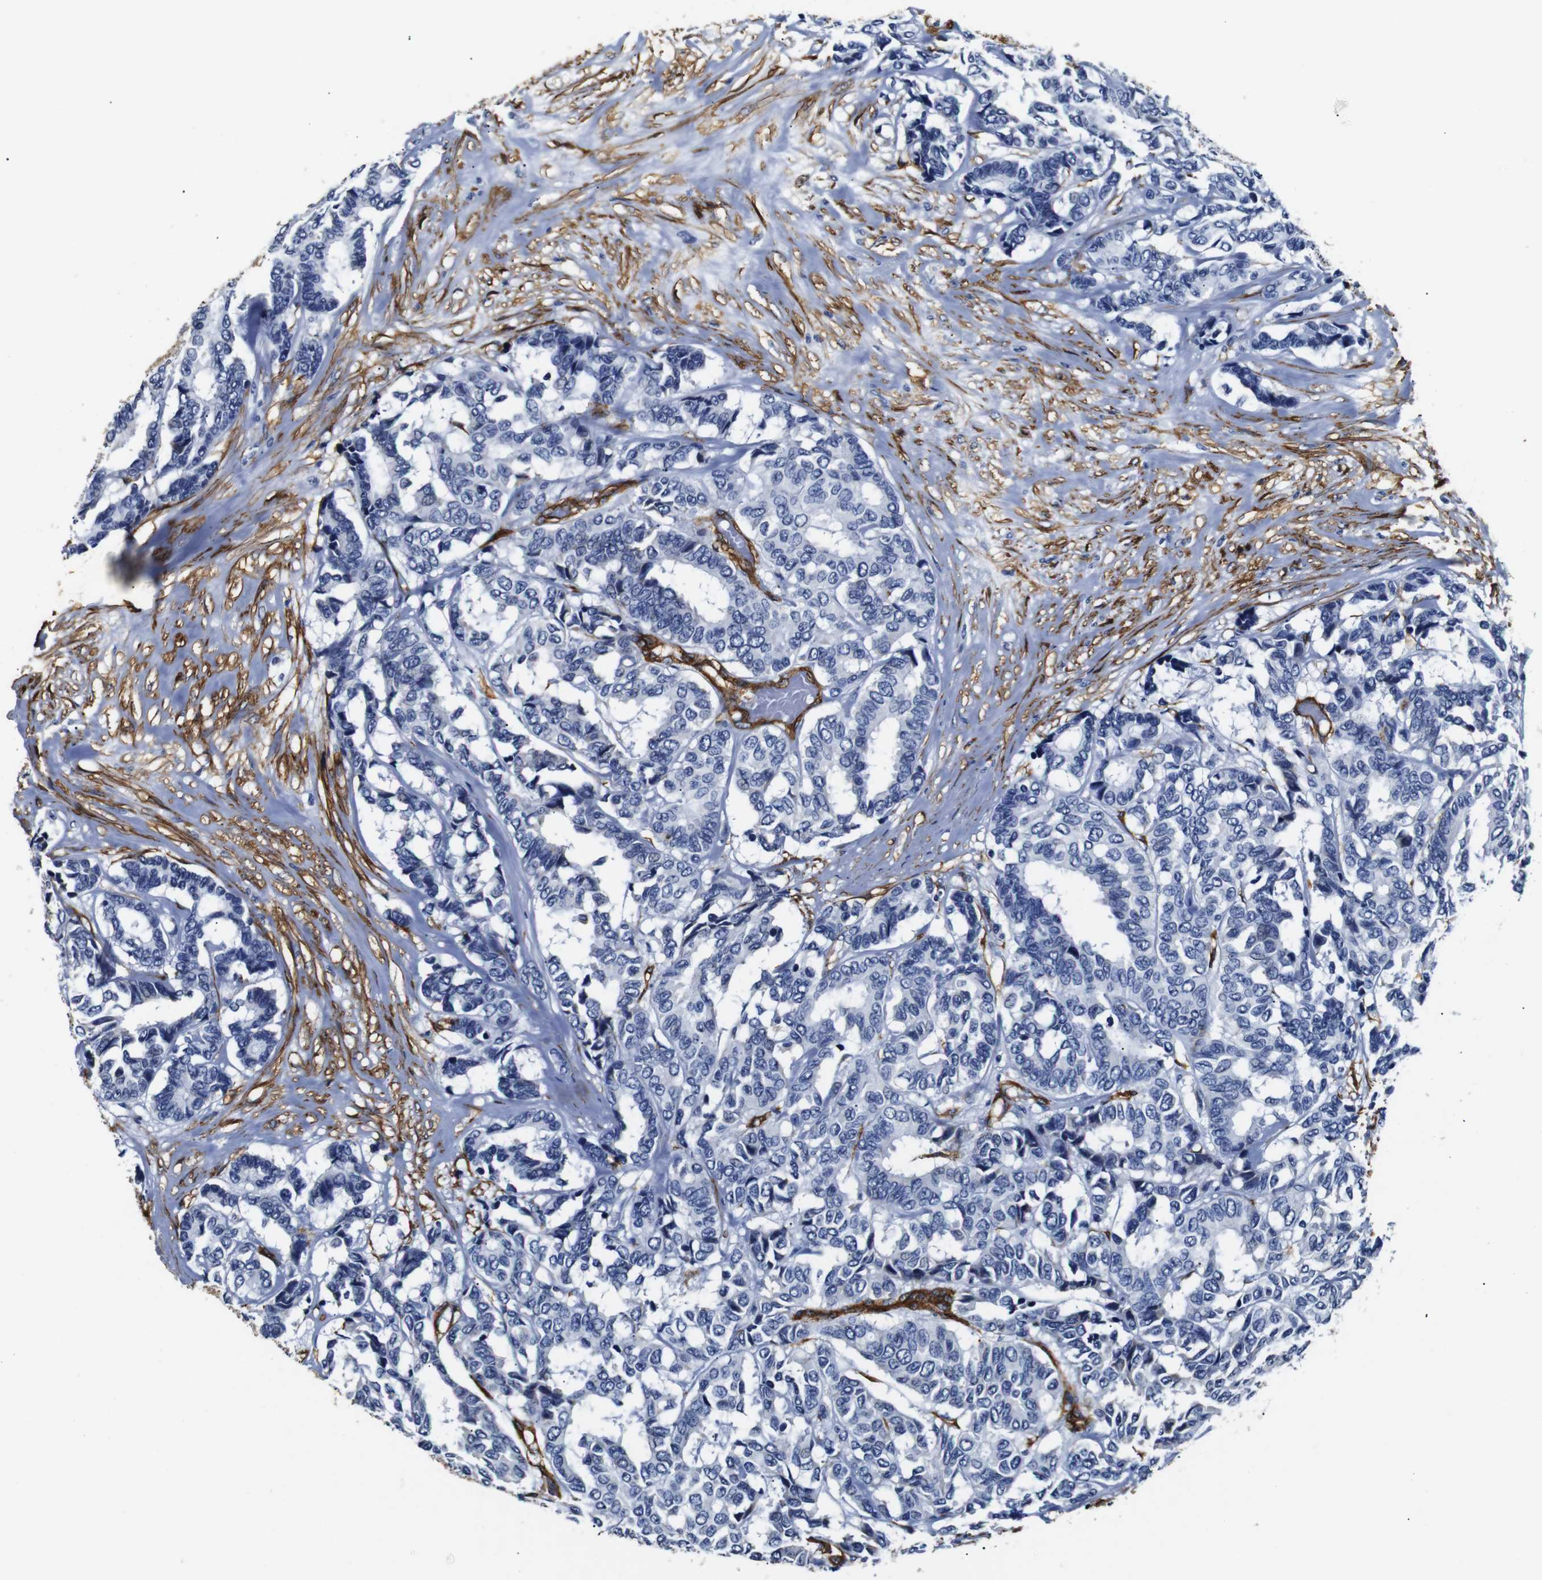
{"staining": {"intensity": "negative", "quantity": "none", "location": "none"}, "tissue": "breast cancer", "cell_type": "Tumor cells", "image_type": "cancer", "snomed": [{"axis": "morphology", "description": "Duct carcinoma"}, {"axis": "topography", "description": "Breast"}], "caption": "High magnification brightfield microscopy of breast cancer stained with DAB (brown) and counterstained with hematoxylin (blue): tumor cells show no significant staining. The staining is performed using DAB (3,3'-diaminobenzidine) brown chromogen with nuclei counter-stained in using hematoxylin.", "gene": "CAV2", "patient": {"sex": "female", "age": 87}}